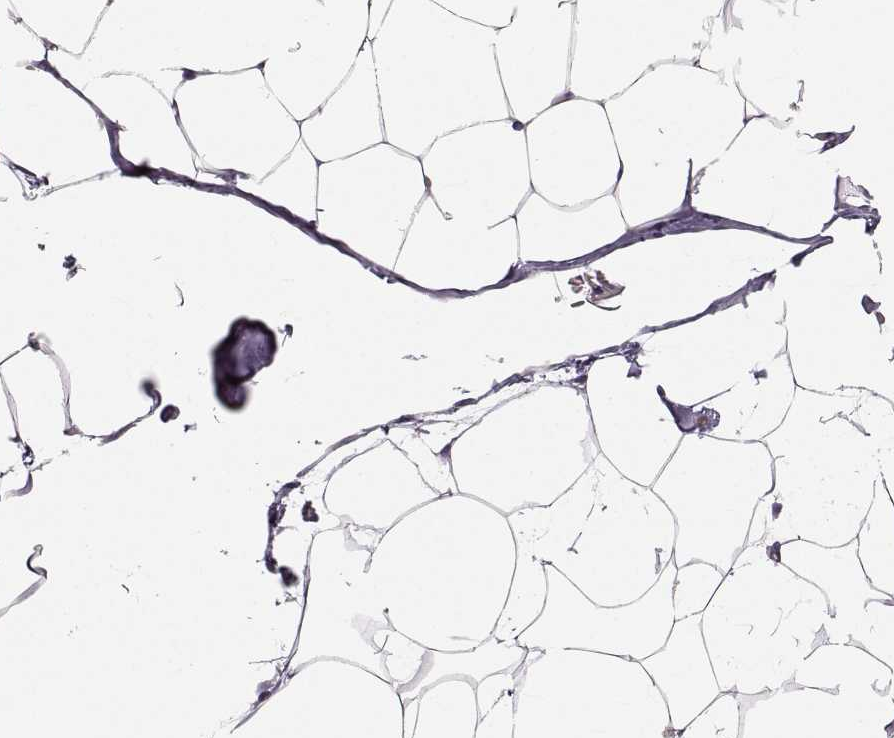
{"staining": {"intensity": "negative", "quantity": "none", "location": "none"}, "tissue": "adipose tissue", "cell_type": "Adipocytes", "image_type": "normal", "snomed": [{"axis": "morphology", "description": "Normal tissue, NOS"}, {"axis": "topography", "description": "Adipose tissue"}], "caption": "Adipocytes show no significant protein expression in benign adipose tissue. The staining is performed using DAB brown chromogen with nuclei counter-stained in using hematoxylin.", "gene": "RUNDC3A", "patient": {"sex": "male", "age": 57}}